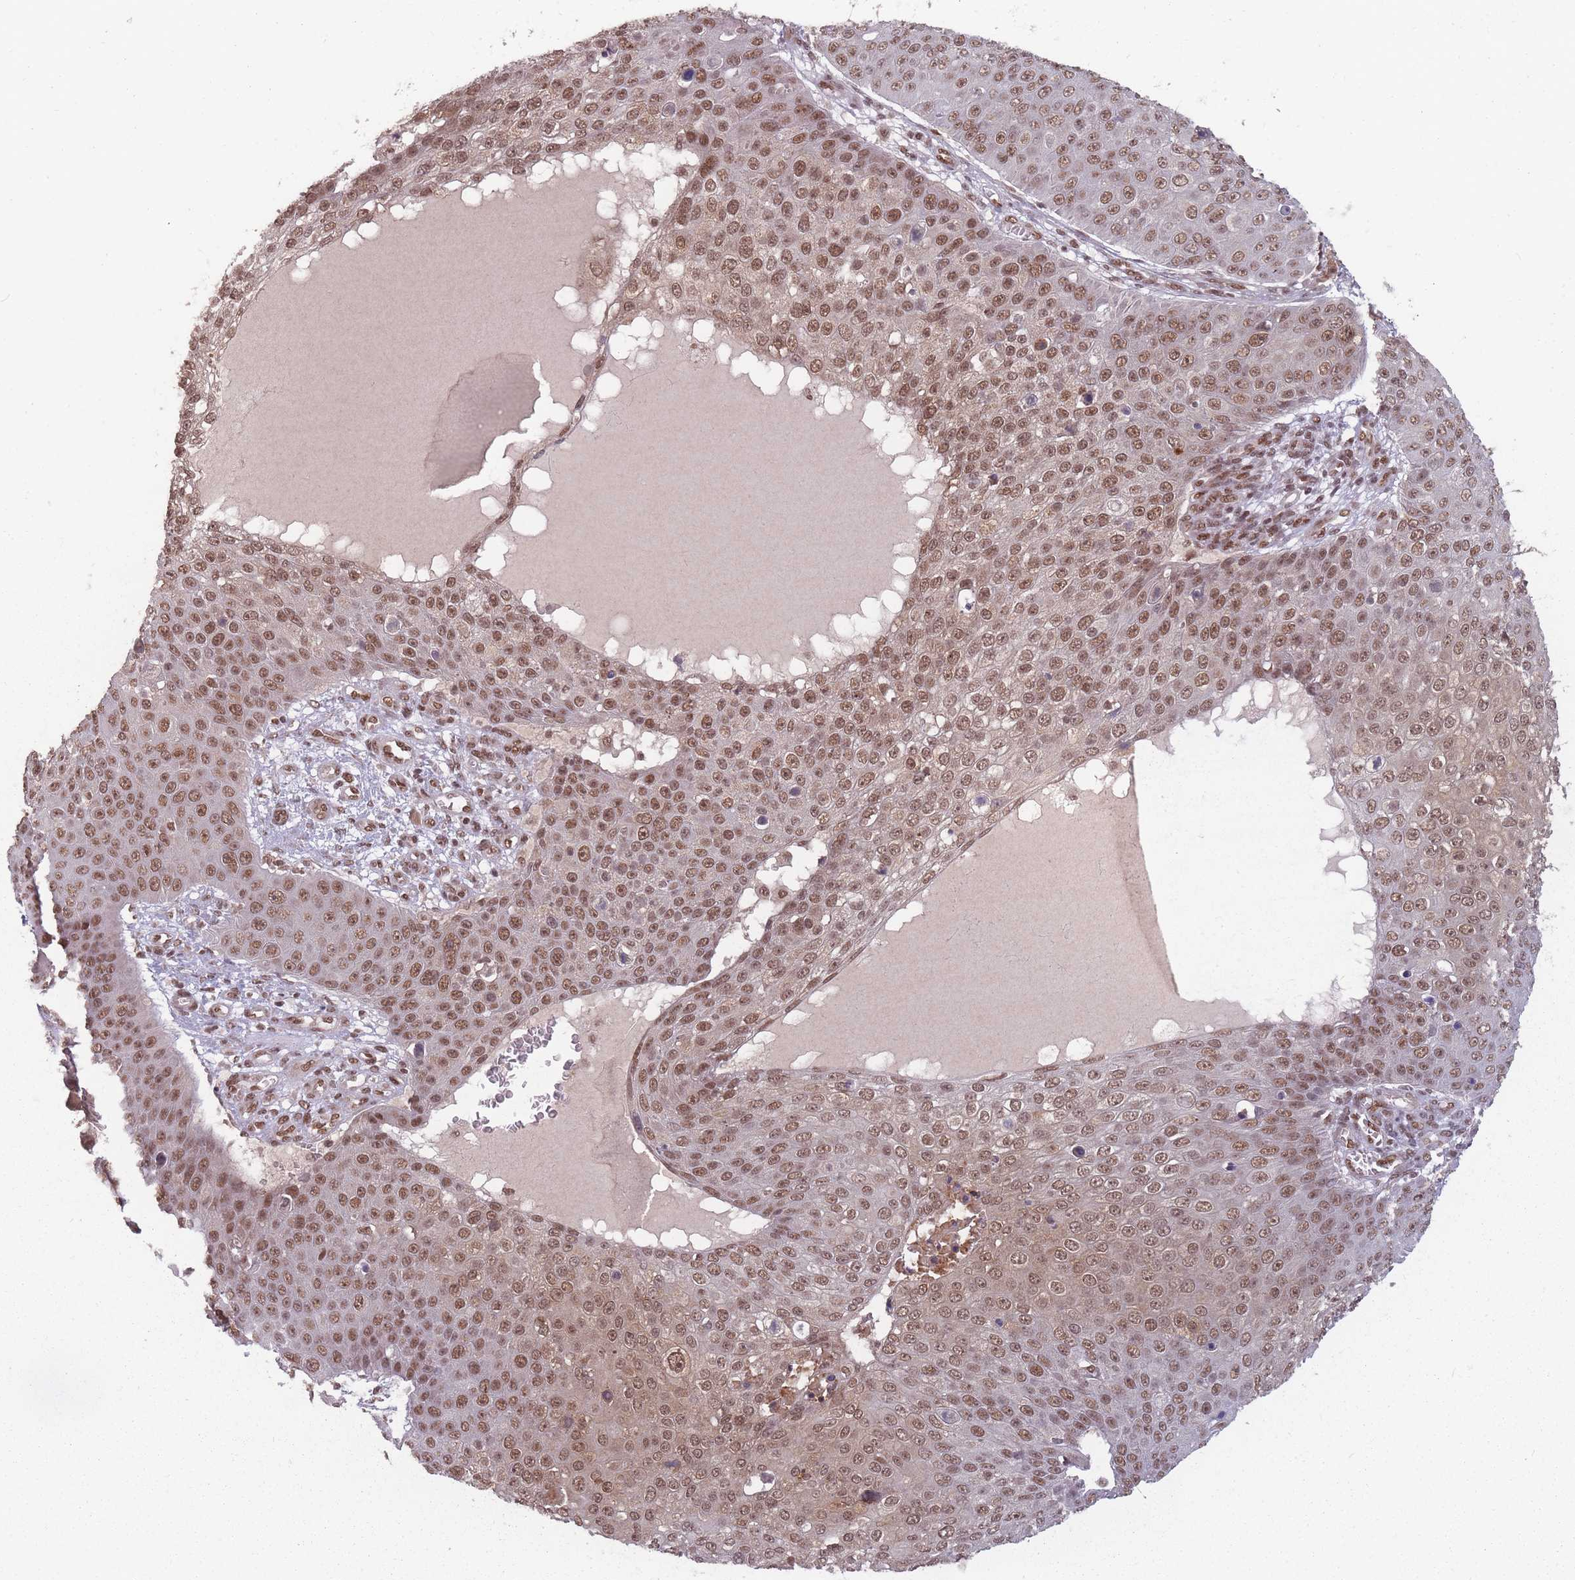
{"staining": {"intensity": "moderate", "quantity": ">75%", "location": "nuclear"}, "tissue": "skin cancer", "cell_type": "Tumor cells", "image_type": "cancer", "snomed": [{"axis": "morphology", "description": "Squamous cell carcinoma, NOS"}, {"axis": "topography", "description": "Skin"}], "caption": "There is medium levels of moderate nuclear positivity in tumor cells of skin squamous cell carcinoma, as demonstrated by immunohistochemical staining (brown color).", "gene": "TMED3", "patient": {"sex": "male", "age": 71}}